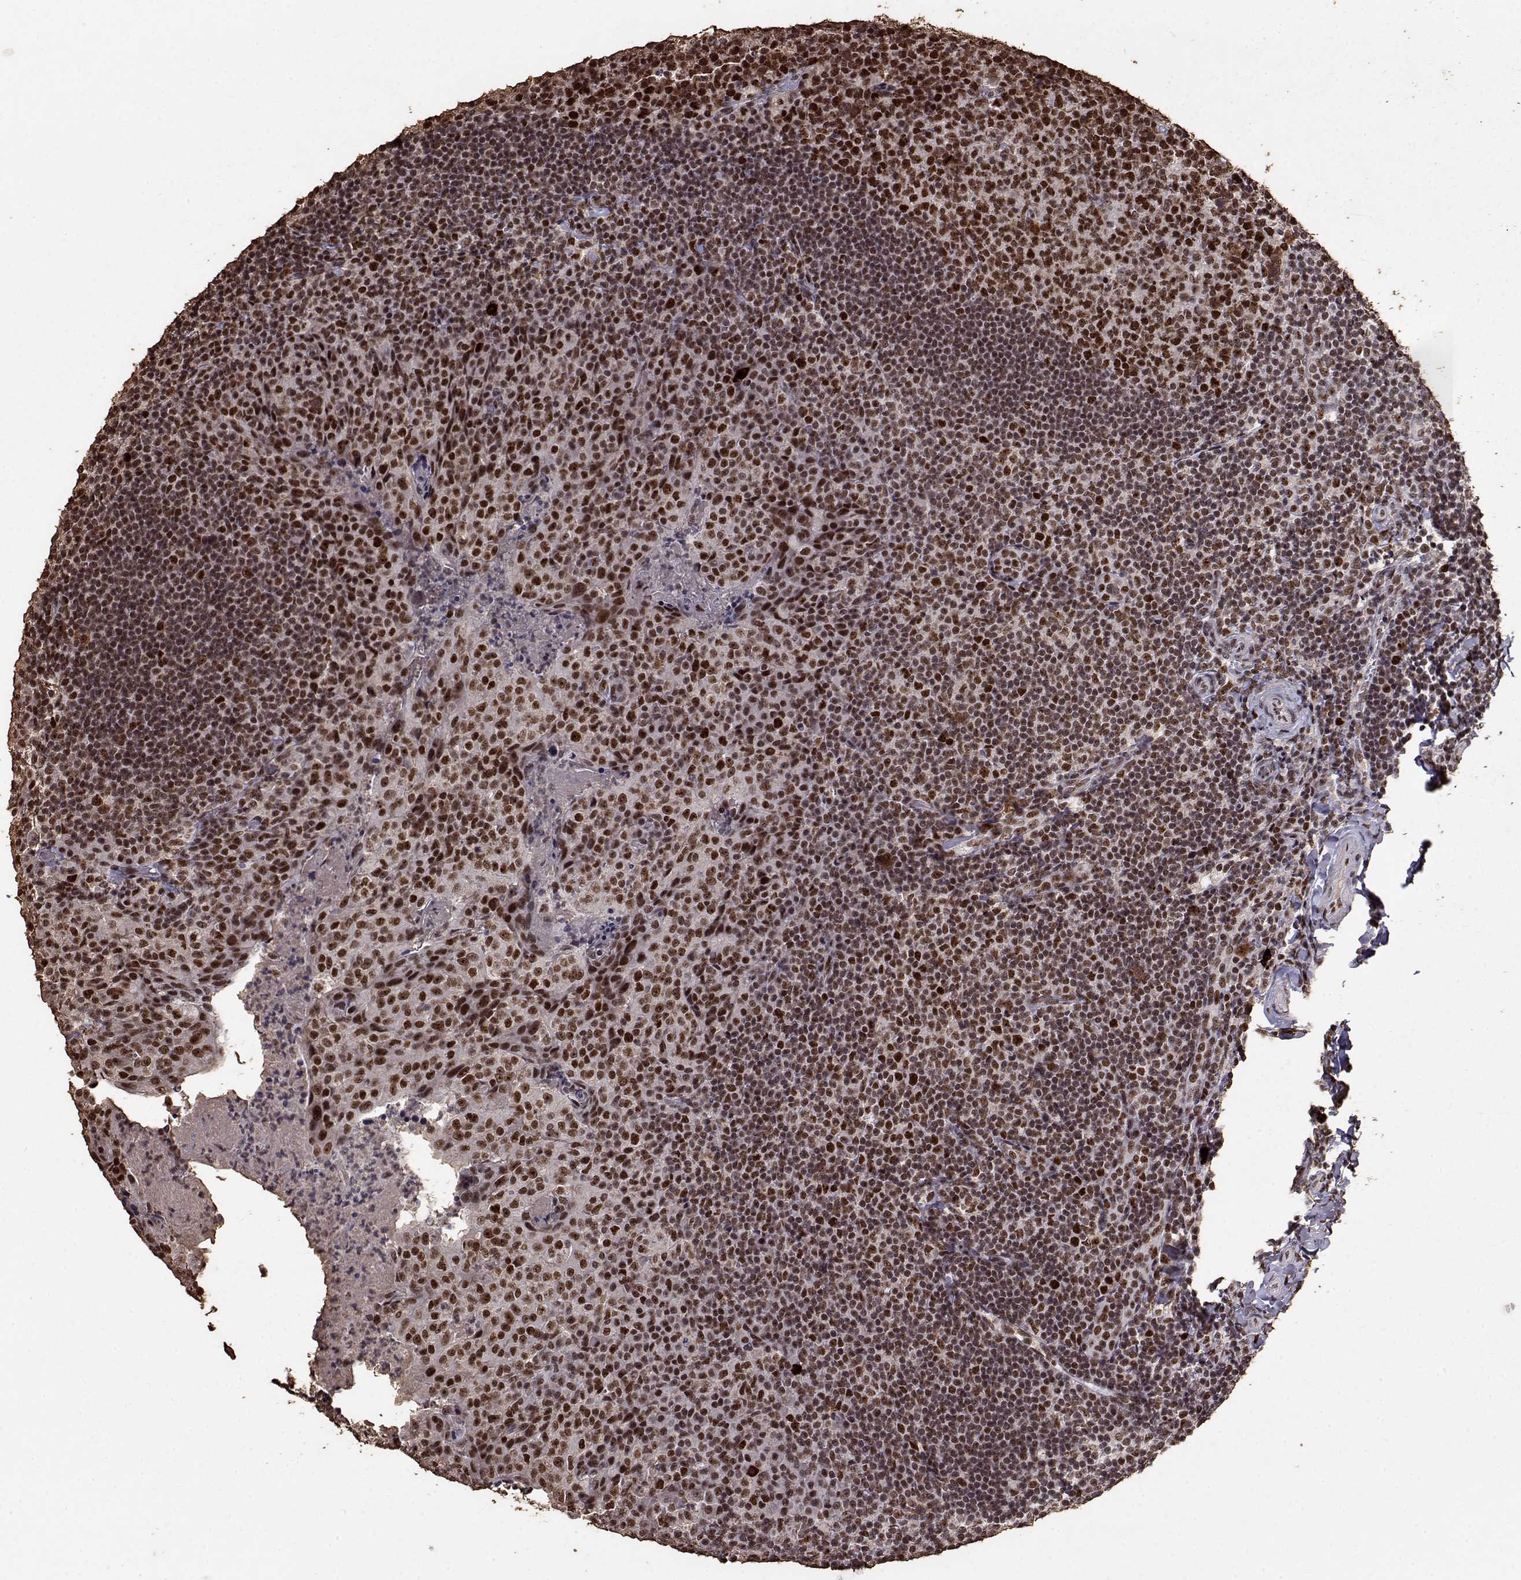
{"staining": {"intensity": "strong", "quantity": ">75%", "location": "nuclear"}, "tissue": "tonsil", "cell_type": "Germinal center cells", "image_type": "normal", "snomed": [{"axis": "morphology", "description": "Normal tissue, NOS"}, {"axis": "topography", "description": "Tonsil"}], "caption": "An image showing strong nuclear expression in about >75% of germinal center cells in benign tonsil, as visualized by brown immunohistochemical staining.", "gene": "TOE1", "patient": {"sex": "female", "age": 10}}